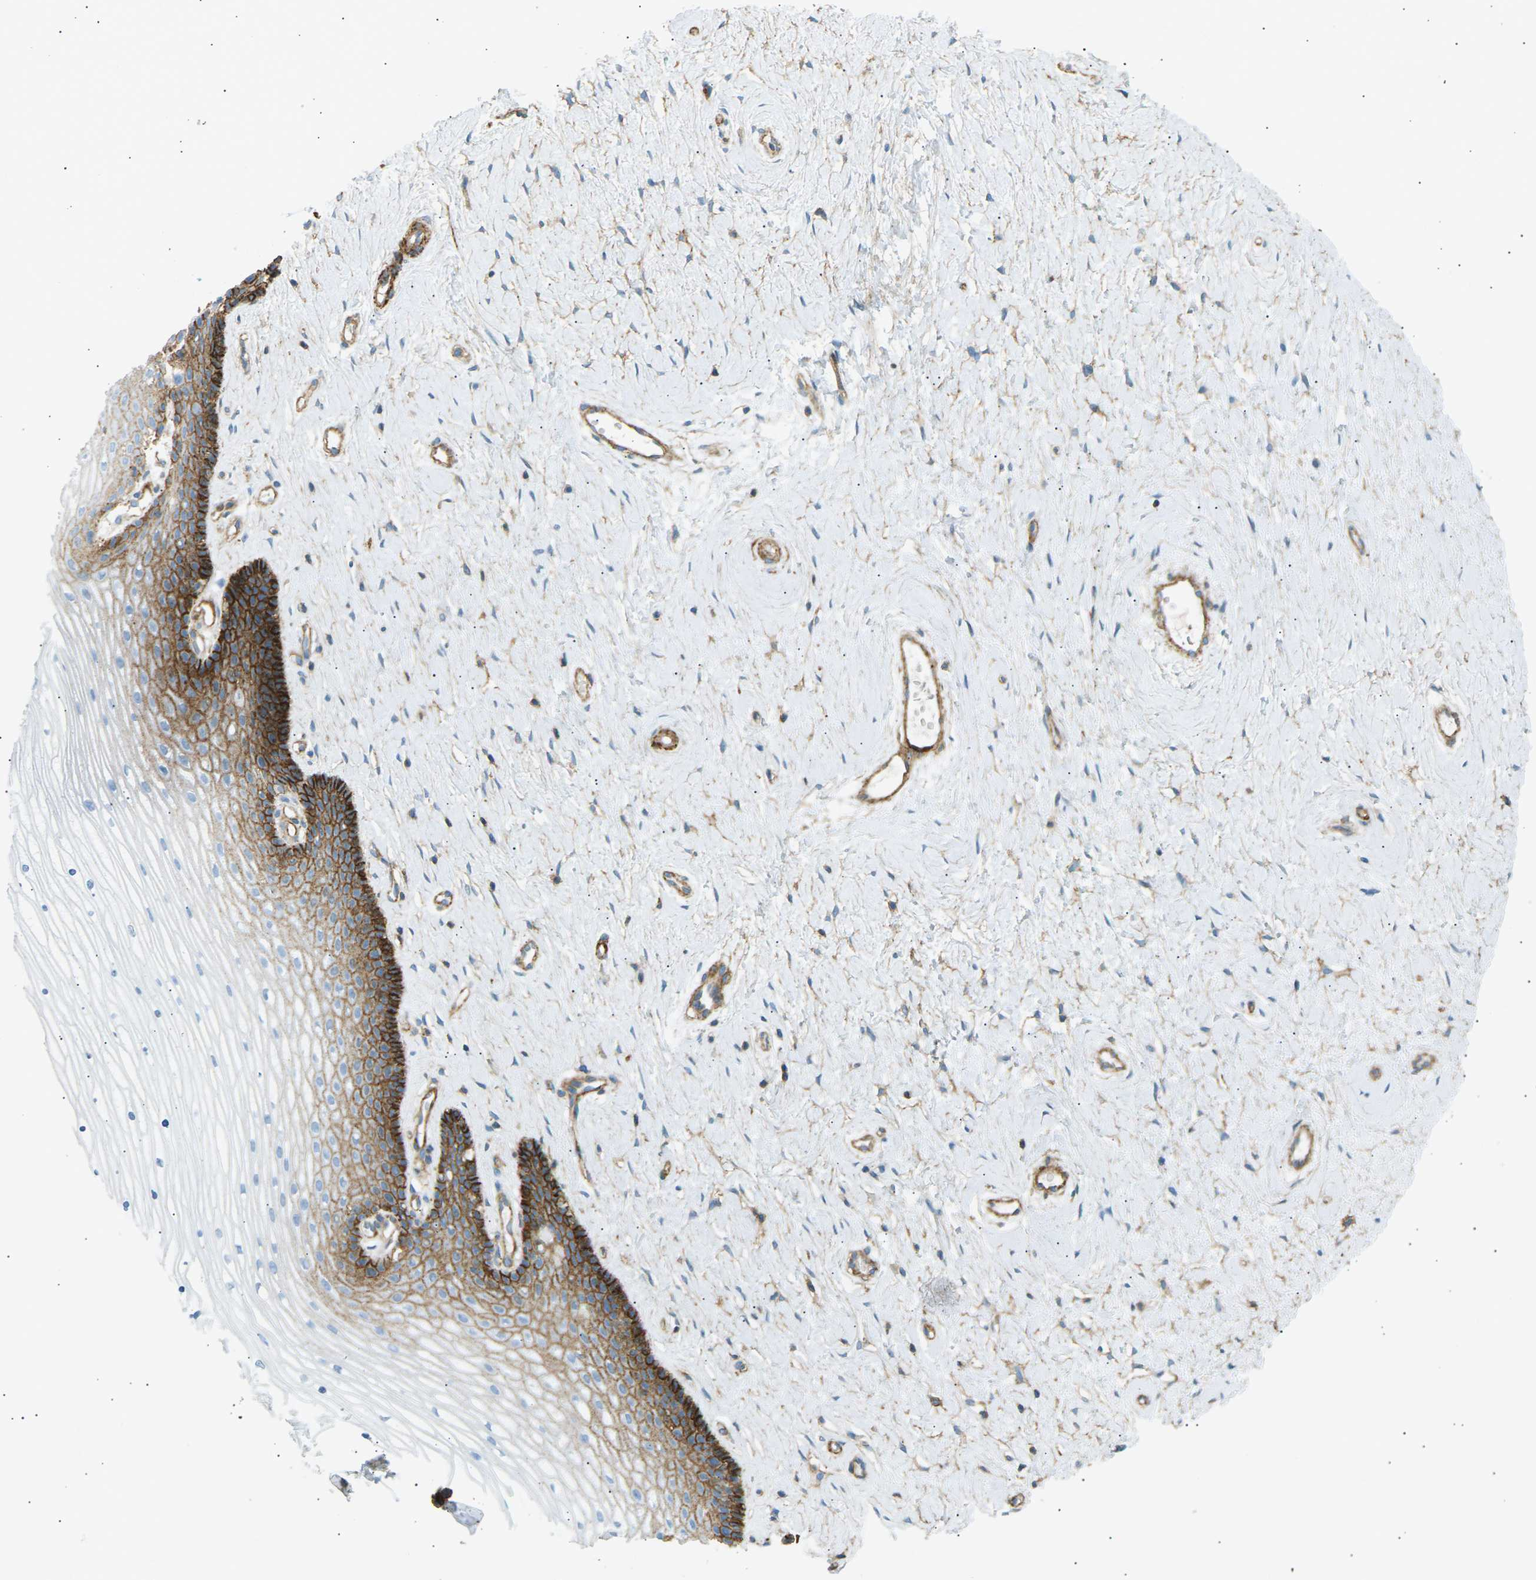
{"staining": {"intensity": "strong", "quantity": "25%-75%", "location": "cytoplasmic/membranous"}, "tissue": "cervix", "cell_type": "Squamous epithelial cells", "image_type": "normal", "snomed": [{"axis": "morphology", "description": "Normal tissue, NOS"}, {"axis": "topography", "description": "Cervix"}], "caption": "Cervix stained with DAB immunohistochemistry (IHC) reveals high levels of strong cytoplasmic/membranous staining in approximately 25%-75% of squamous epithelial cells. The staining was performed using DAB (3,3'-diaminobenzidine), with brown indicating positive protein expression. Nuclei are stained blue with hematoxylin.", "gene": "ATP2B4", "patient": {"sex": "female", "age": 39}}